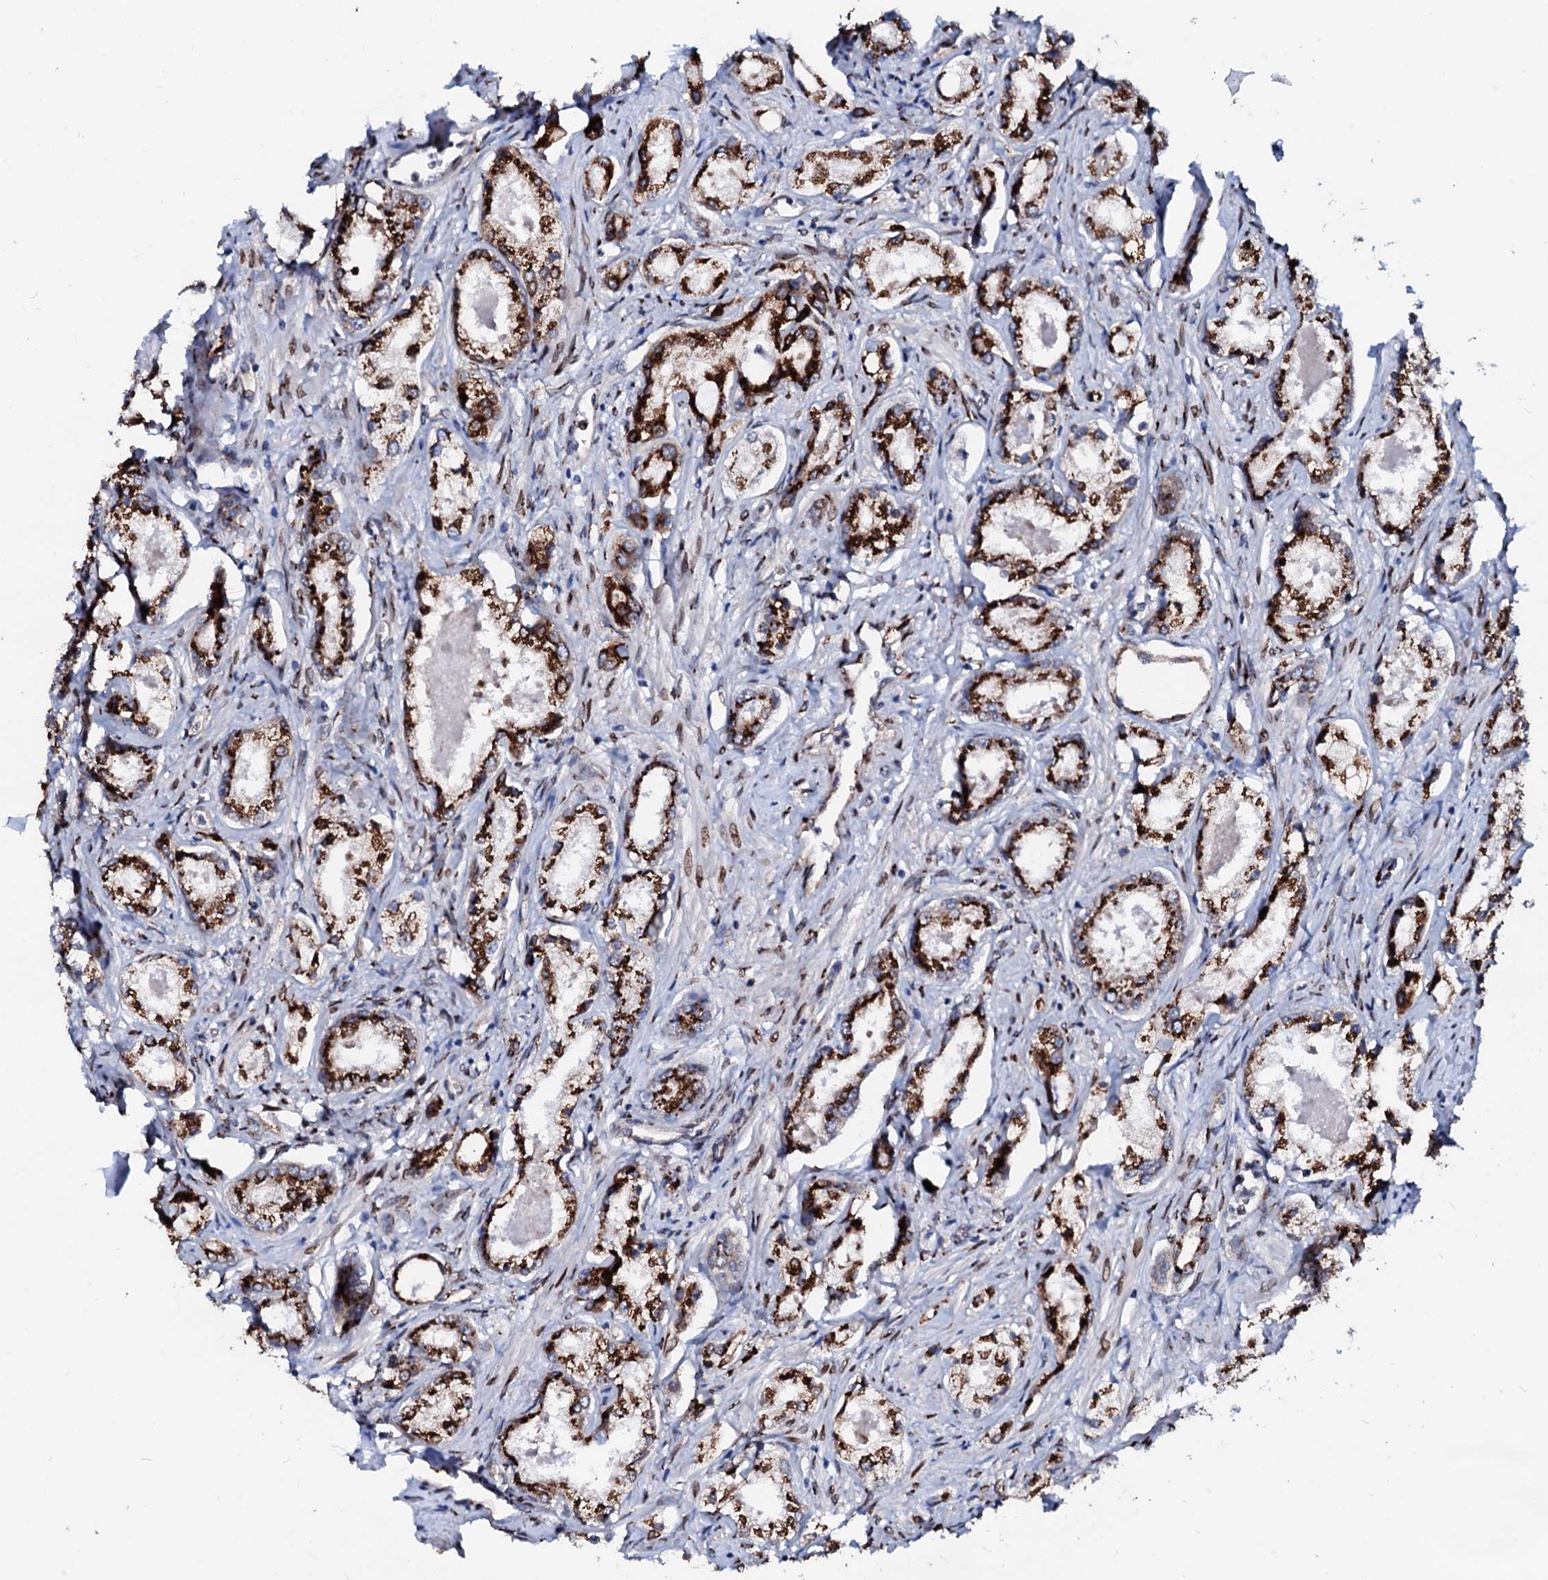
{"staining": {"intensity": "strong", "quantity": ">75%", "location": "cytoplasmic/membranous"}, "tissue": "prostate cancer", "cell_type": "Tumor cells", "image_type": "cancer", "snomed": [{"axis": "morphology", "description": "Adenocarcinoma, Low grade"}, {"axis": "topography", "description": "Prostate"}], "caption": "This is an image of immunohistochemistry staining of low-grade adenocarcinoma (prostate), which shows strong expression in the cytoplasmic/membranous of tumor cells.", "gene": "TMCO3", "patient": {"sex": "male", "age": 68}}